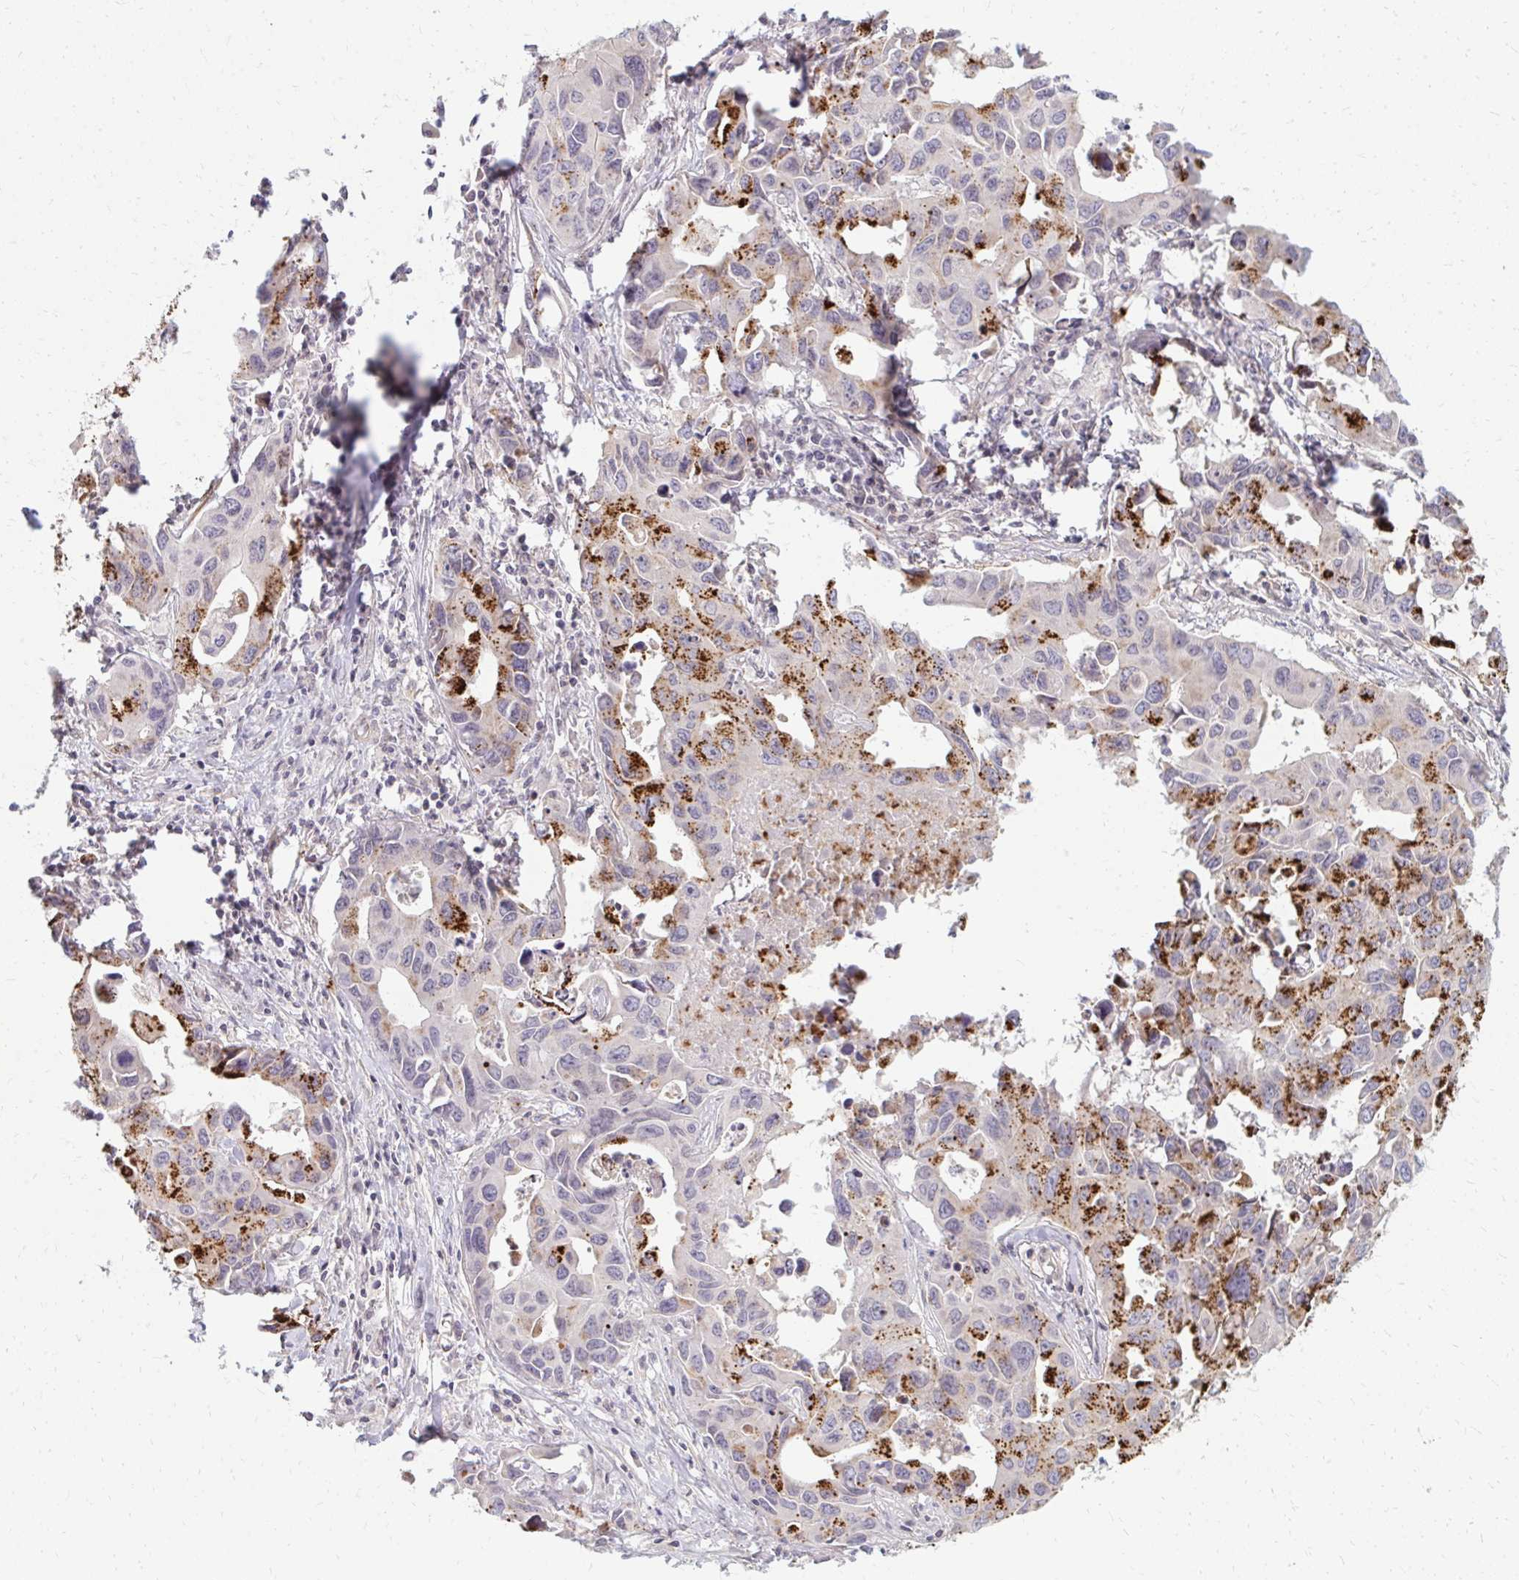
{"staining": {"intensity": "strong", "quantity": "25%-75%", "location": "cytoplasmic/membranous"}, "tissue": "lung cancer", "cell_type": "Tumor cells", "image_type": "cancer", "snomed": [{"axis": "morphology", "description": "Adenocarcinoma, NOS"}, {"axis": "topography", "description": "Lung"}], "caption": "Immunohistochemical staining of human lung adenocarcinoma reveals strong cytoplasmic/membranous protein positivity in approximately 25%-75% of tumor cells. Nuclei are stained in blue.", "gene": "GPC5", "patient": {"sex": "male", "age": 64}}